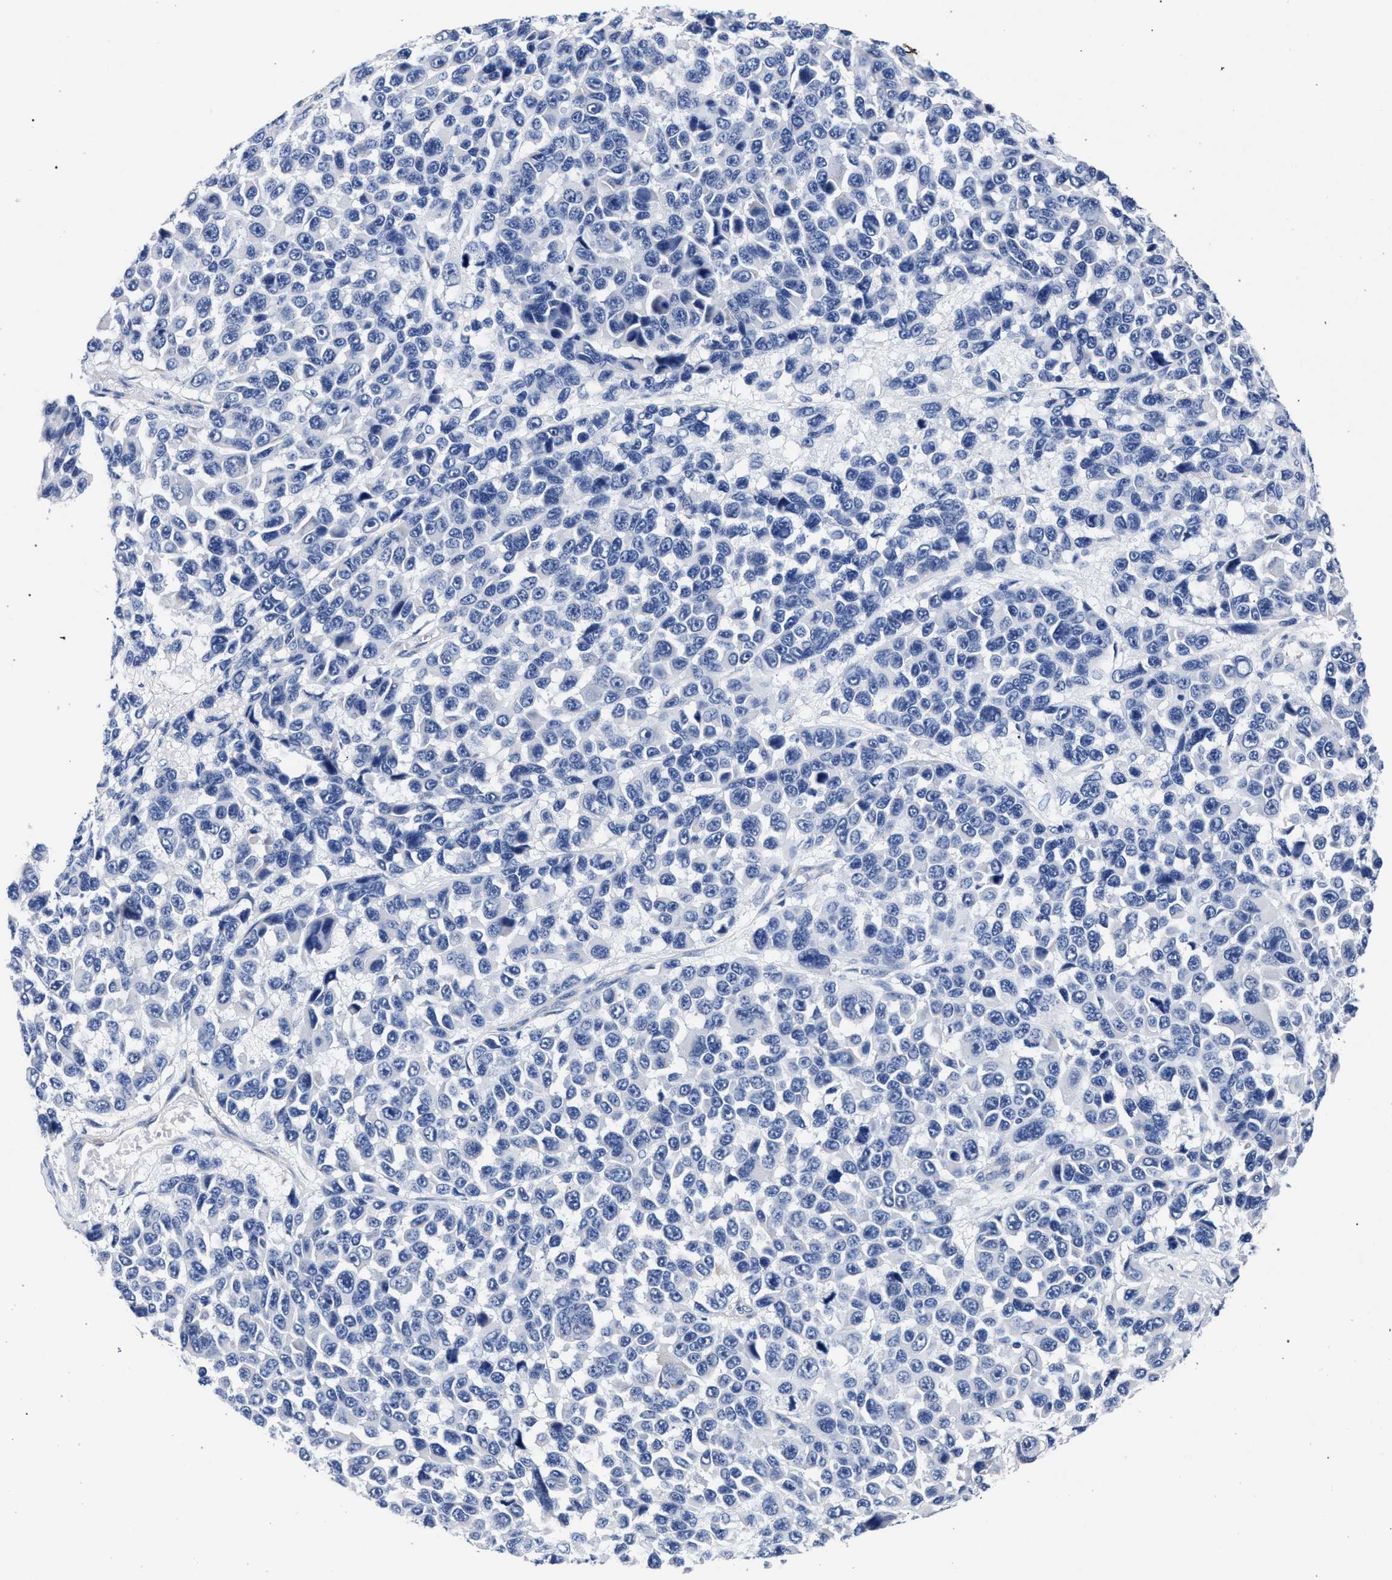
{"staining": {"intensity": "negative", "quantity": "none", "location": "none"}, "tissue": "melanoma", "cell_type": "Tumor cells", "image_type": "cancer", "snomed": [{"axis": "morphology", "description": "Malignant melanoma, NOS"}, {"axis": "topography", "description": "Skin"}], "caption": "The immunohistochemistry (IHC) histopathology image has no significant positivity in tumor cells of malignant melanoma tissue.", "gene": "AKAP4", "patient": {"sex": "male", "age": 53}}